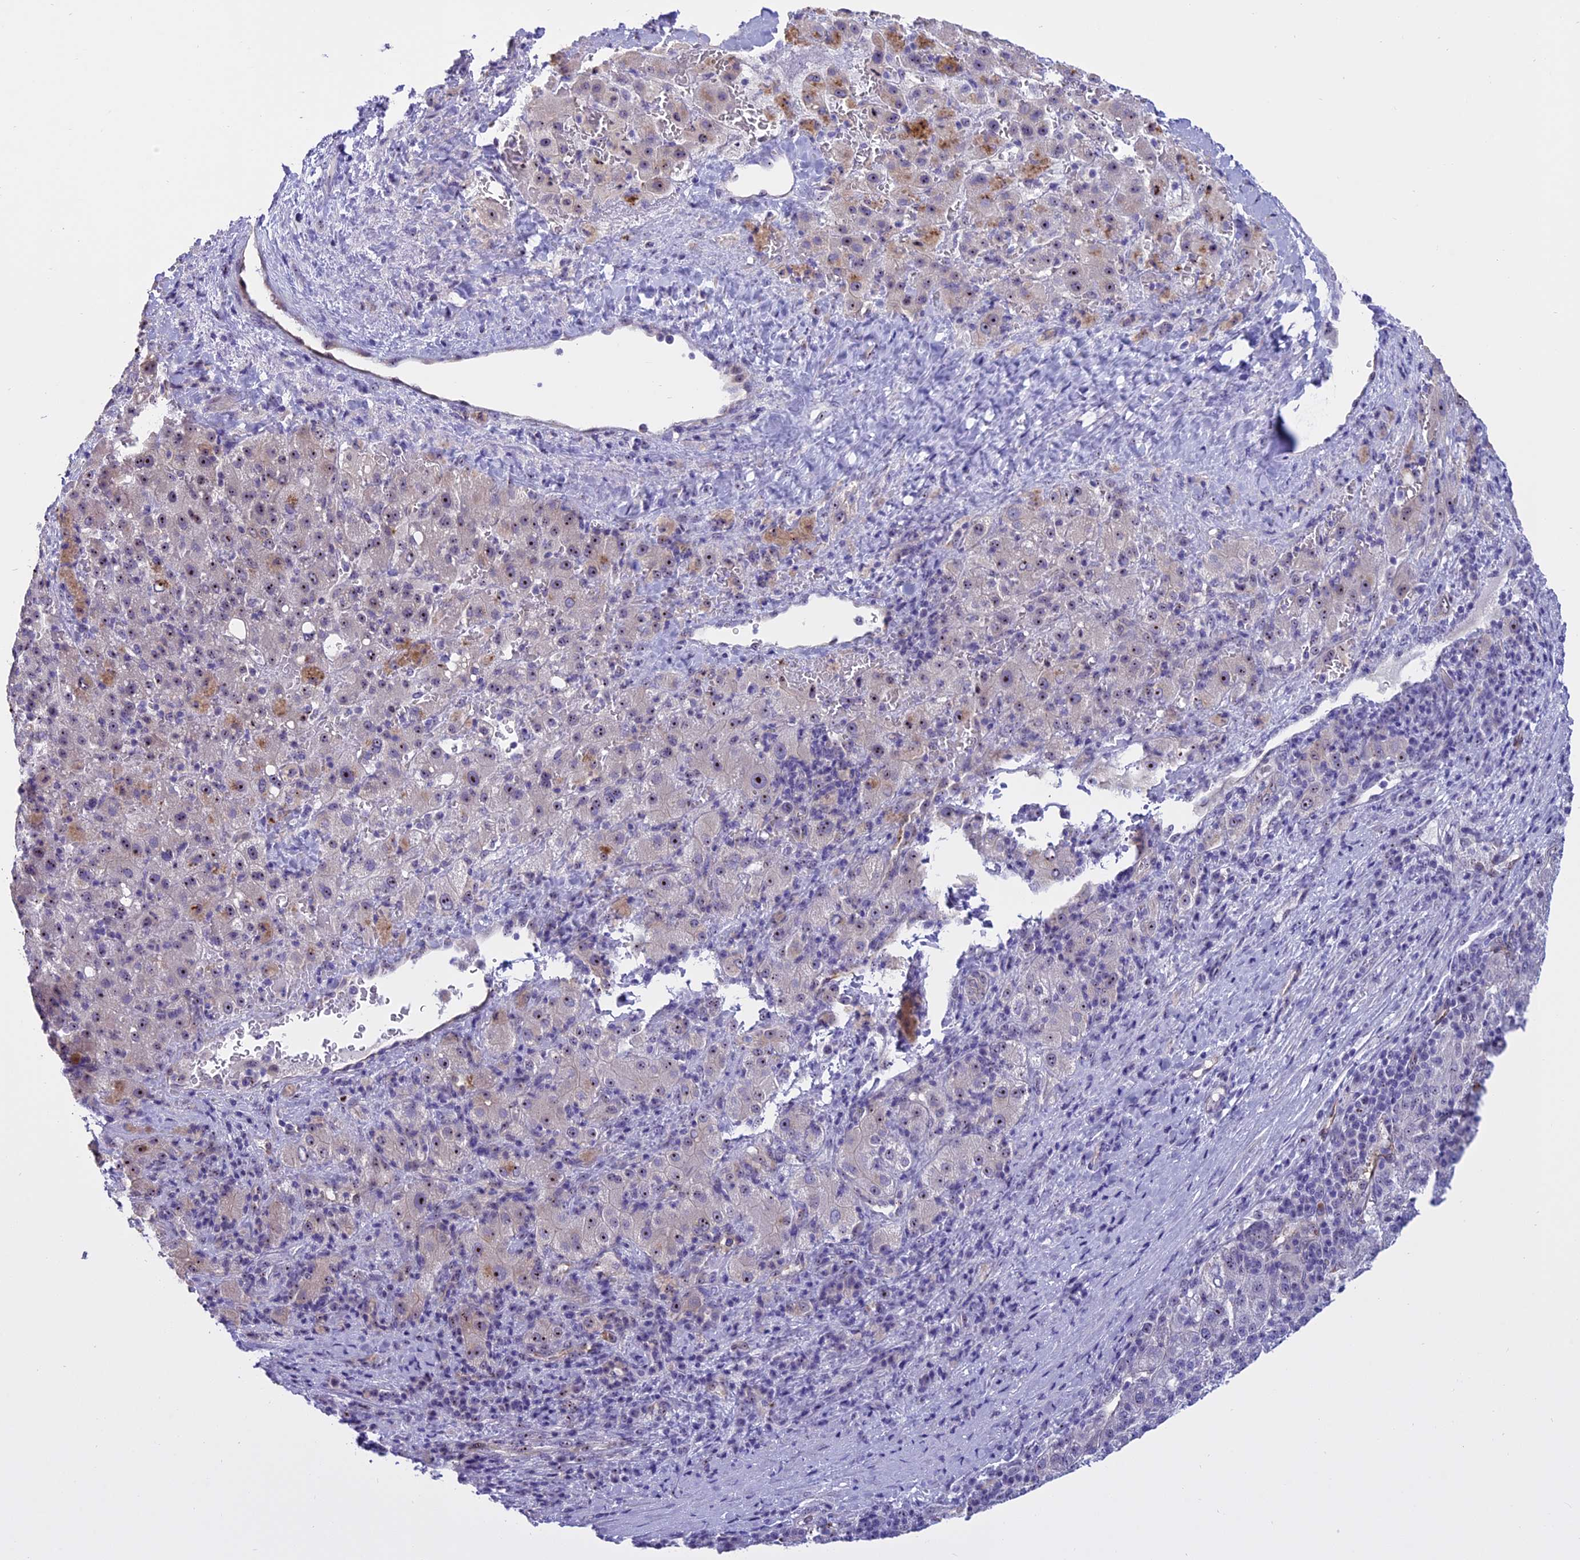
{"staining": {"intensity": "moderate", "quantity": "<25%", "location": "nuclear"}, "tissue": "liver cancer", "cell_type": "Tumor cells", "image_type": "cancer", "snomed": [{"axis": "morphology", "description": "Carcinoma, Hepatocellular, NOS"}, {"axis": "topography", "description": "Liver"}], "caption": "Immunohistochemical staining of liver cancer reveals moderate nuclear protein positivity in about <25% of tumor cells. (brown staining indicates protein expression, while blue staining denotes nuclei).", "gene": "TBL3", "patient": {"sex": "female", "age": 58}}